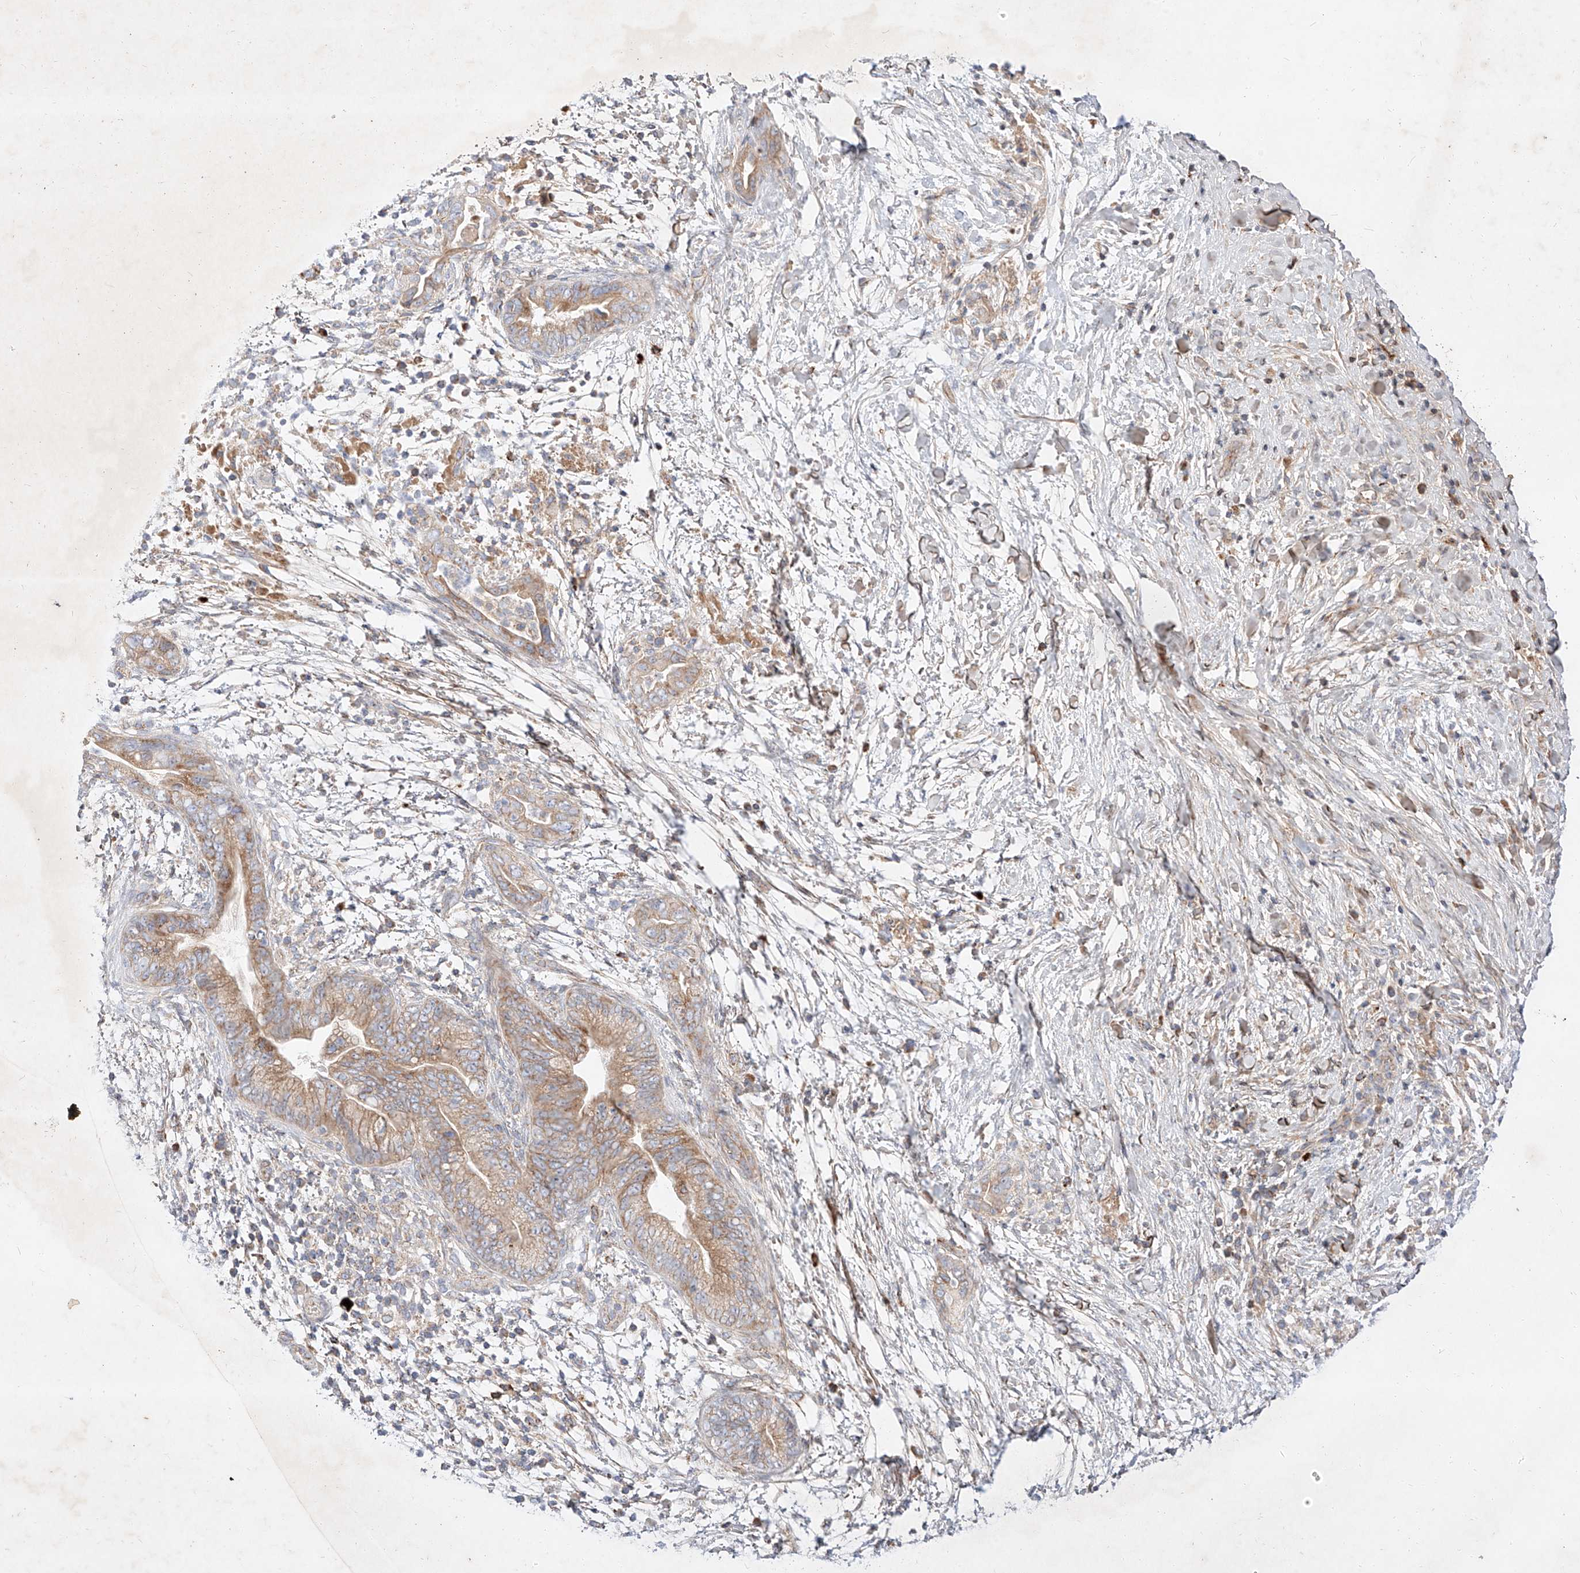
{"staining": {"intensity": "moderate", "quantity": ">75%", "location": "cytoplasmic/membranous"}, "tissue": "pancreatic cancer", "cell_type": "Tumor cells", "image_type": "cancer", "snomed": [{"axis": "morphology", "description": "Adenocarcinoma, NOS"}, {"axis": "topography", "description": "Pancreas"}], "caption": "About >75% of tumor cells in human pancreatic cancer show moderate cytoplasmic/membranous protein staining as visualized by brown immunohistochemical staining.", "gene": "OSGEPL1", "patient": {"sex": "male", "age": 75}}